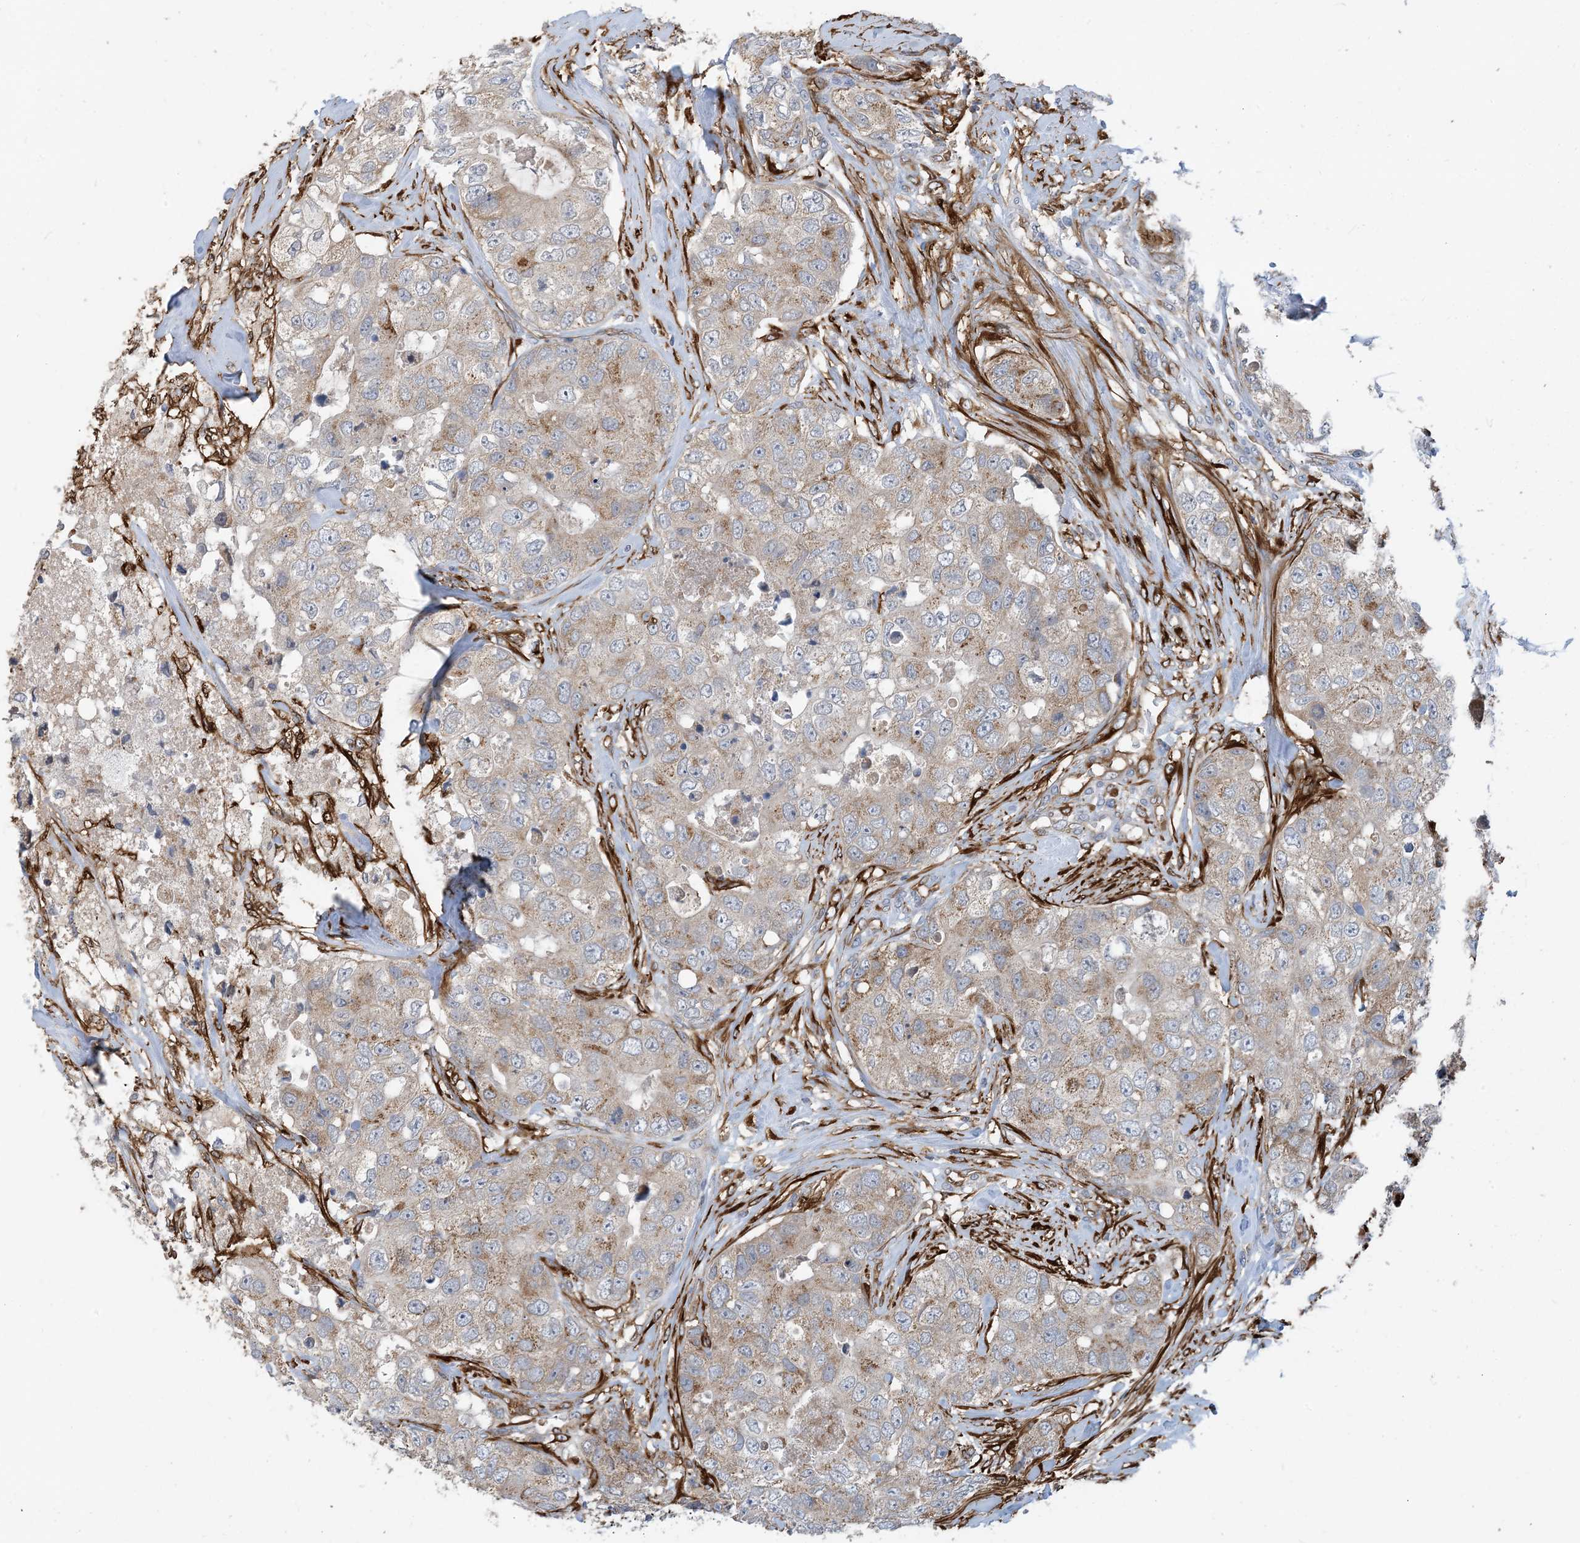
{"staining": {"intensity": "weak", "quantity": ">75%", "location": "cytoplasmic/membranous"}, "tissue": "breast cancer", "cell_type": "Tumor cells", "image_type": "cancer", "snomed": [{"axis": "morphology", "description": "Duct carcinoma"}, {"axis": "topography", "description": "Breast"}], "caption": "This photomicrograph exhibits intraductal carcinoma (breast) stained with immunohistochemistry (IHC) to label a protein in brown. The cytoplasmic/membranous of tumor cells show weak positivity for the protein. Nuclei are counter-stained blue.", "gene": "EIF2A", "patient": {"sex": "female", "age": 62}}